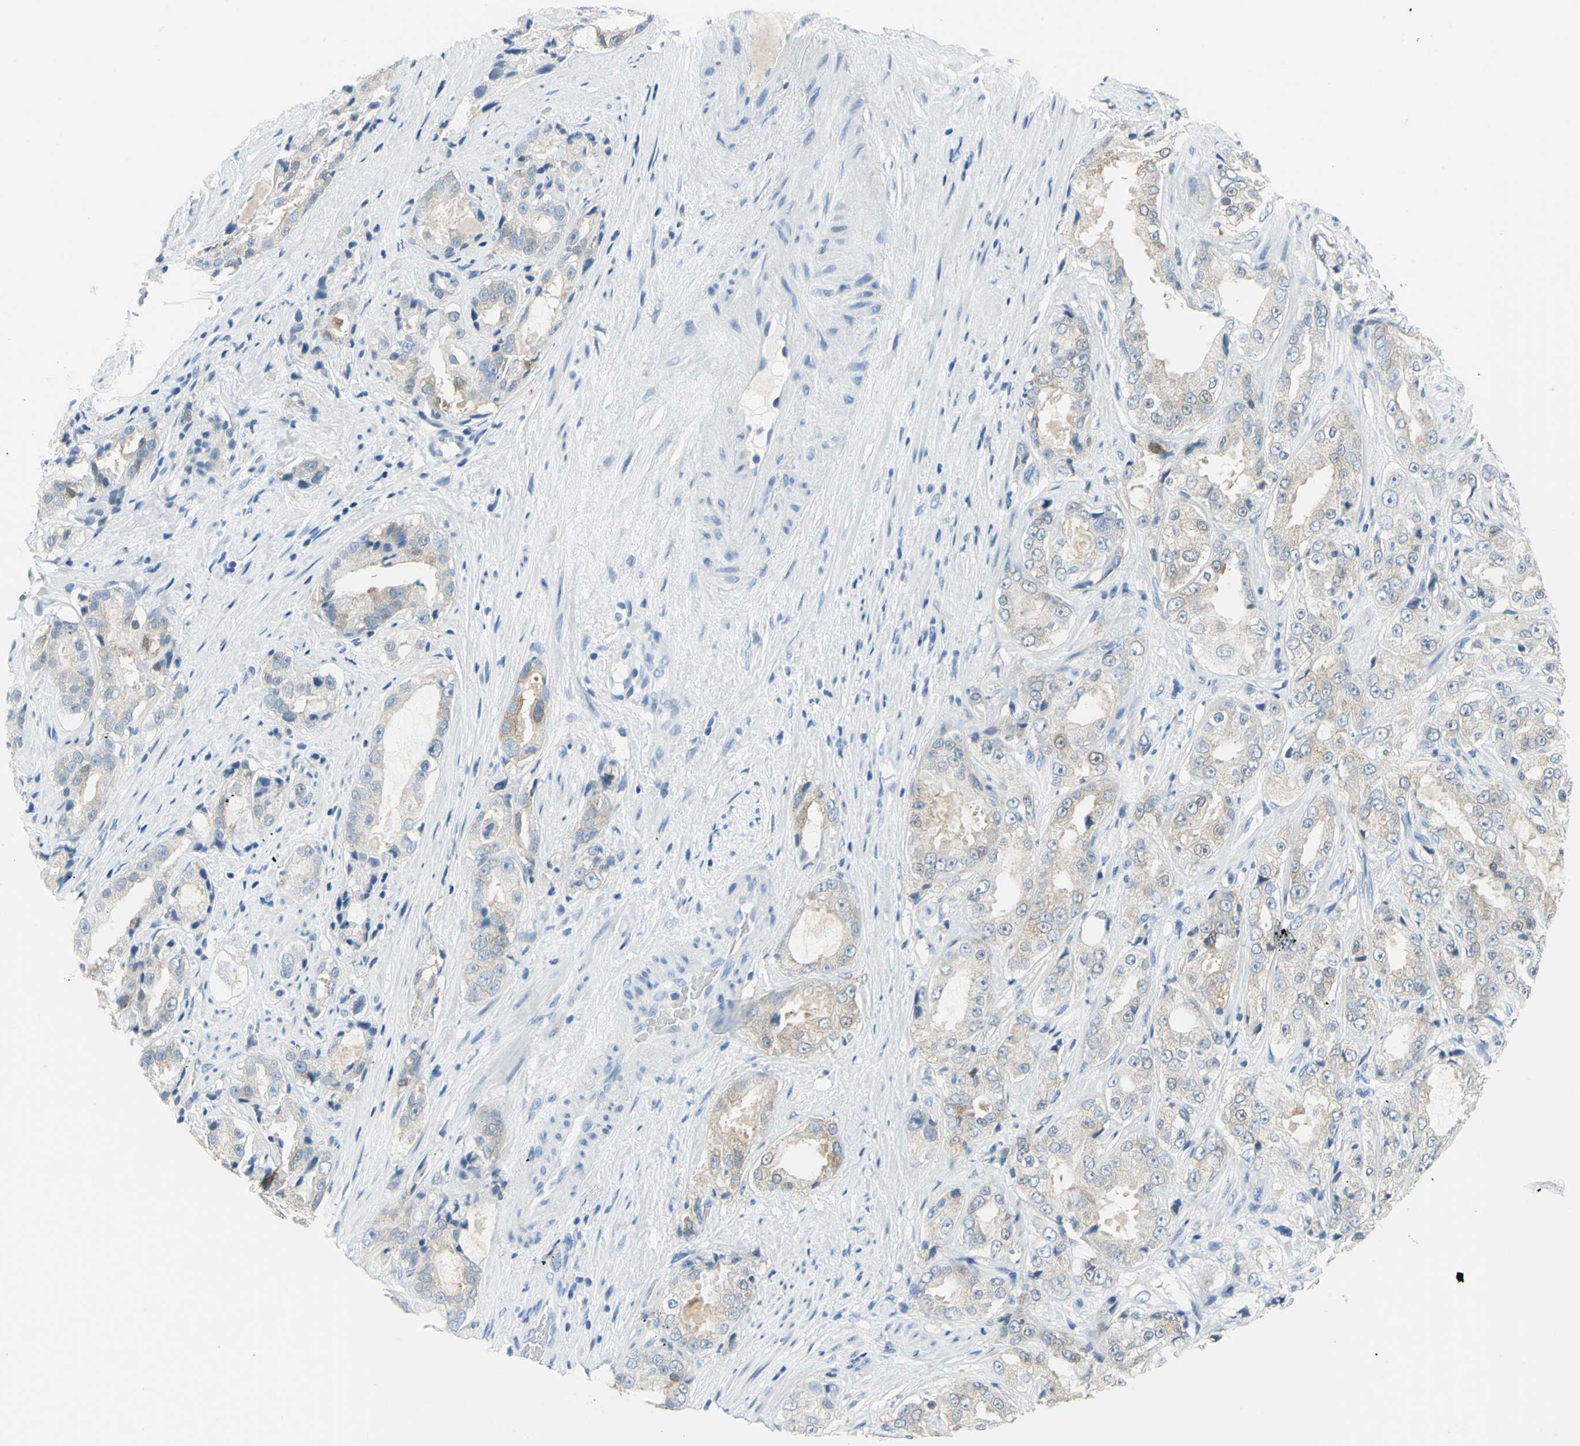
{"staining": {"intensity": "moderate", "quantity": "25%-75%", "location": "cytoplasmic/membranous"}, "tissue": "prostate cancer", "cell_type": "Tumor cells", "image_type": "cancer", "snomed": [{"axis": "morphology", "description": "Adenocarcinoma, High grade"}, {"axis": "topography", "description": "Prostate"}], "caption": "About 25%-75% of tumor cells in human prostate cancer (high-grade adenocarcinoma) display moderate cytoplasmic/membranous protein expression as visualized by brown immunohistochemical staining.", "gene": "SFN", "patient": {"sex": "male", "age": 73}}